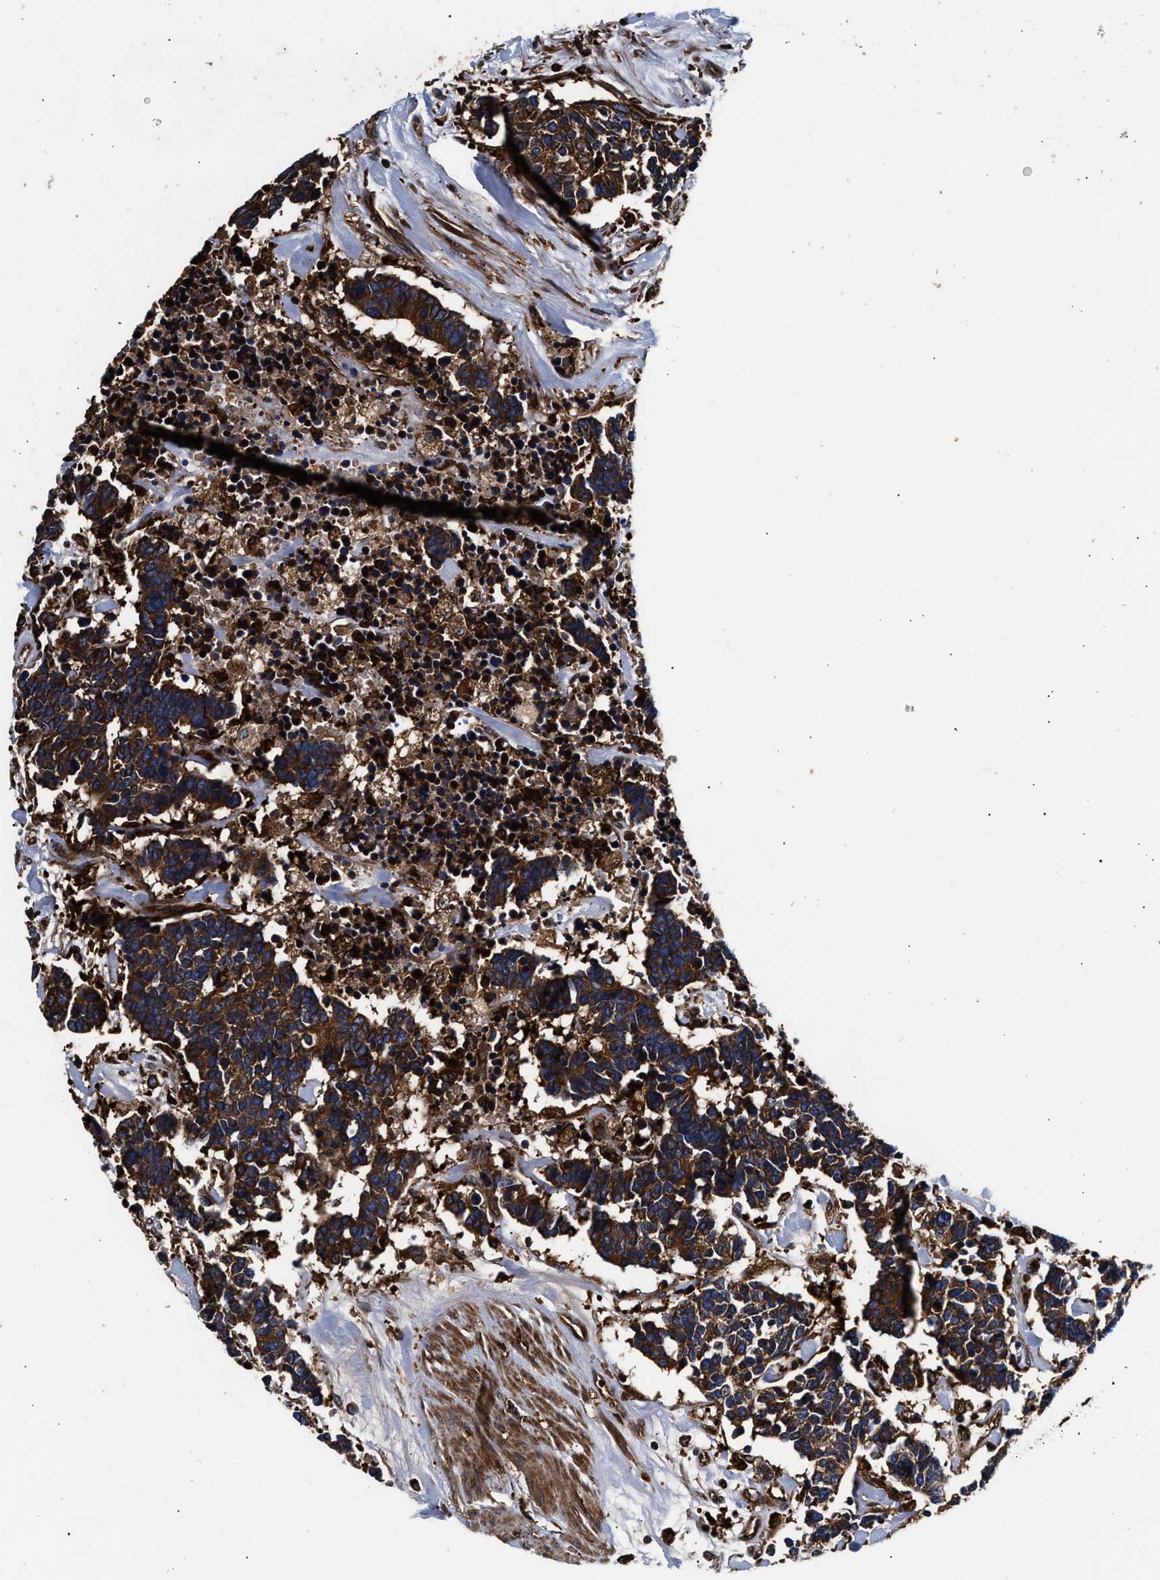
{"staining": {"intensity": "strong", "quantity": ">75%", "location": "cytoplasmic/membranous"}, "tissue": "carcinoid", "cell_type": "Tumor cells", "image_type": "cancer", "snomed": [{"axis": "morphology", "description": "Carcinoma, NOS"}, {"axis": "morphology", "description": "Carcinoid, malignant, NOS"}, {"axis": "topography", "description": "Urinary bladder"}], "caption": "There is high levels of strong cytoplasmic/membranous expression in tumor cells of carcinoid, as demonstrated by immunohistochemical staining (brown color).", "gene": "KYAT1", "patient": {"sex": "male", "age": 57}}